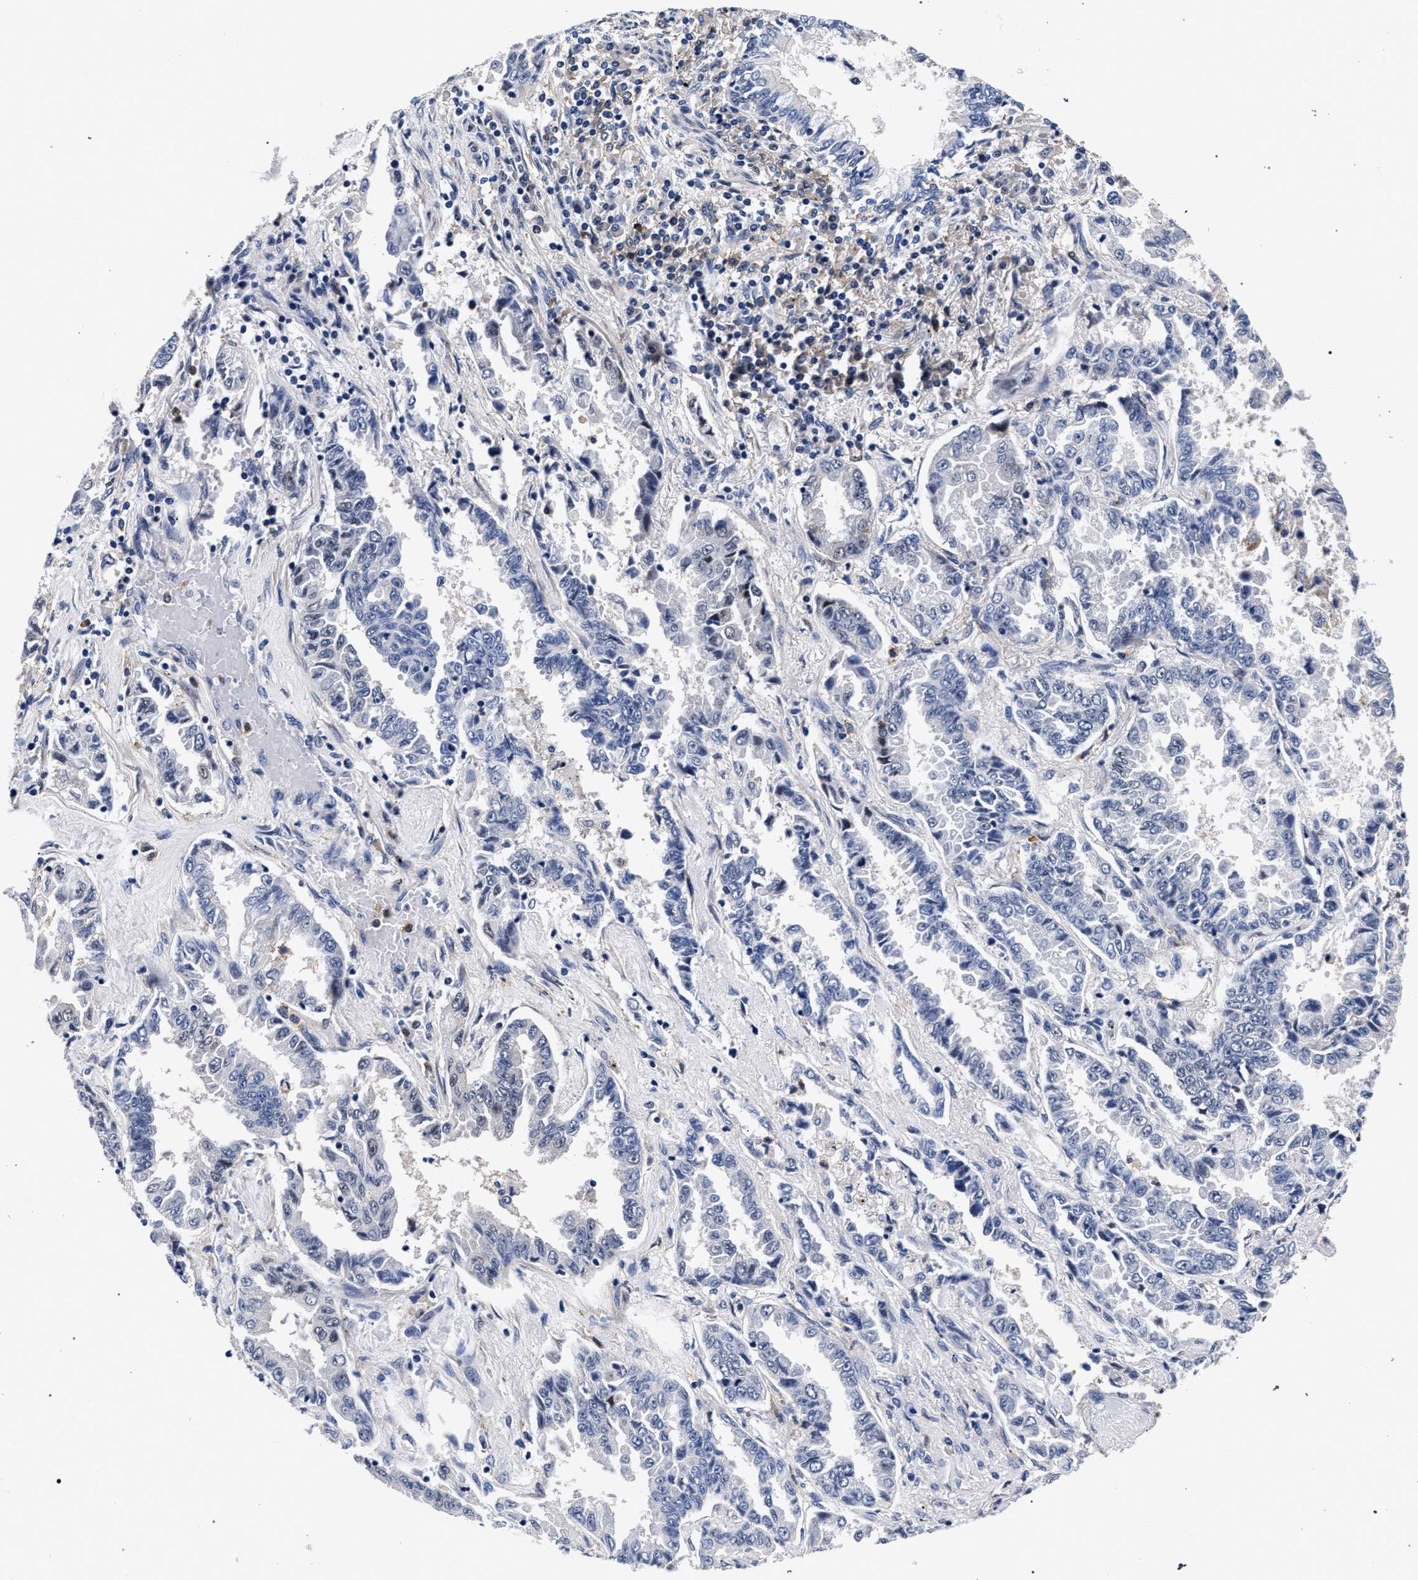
{"staining": {"intensity": "negative", "quantity": "none", "location": "none"}, "tissue": "lung cancer", "cell_type": "Tumor cells", "image_type": "cancer", "snomed": [{"axis": "morphology", "description": "Adenocarcinoma, NOS"}, {"axis": "topography", "description": "Lung"}], "caption": "IHC of human lung cancer (adenocarcinoma) reveals no positivity in tumor cells.", "gene": "ZNF462", "patient": {"sex": "female", "age": 51}}